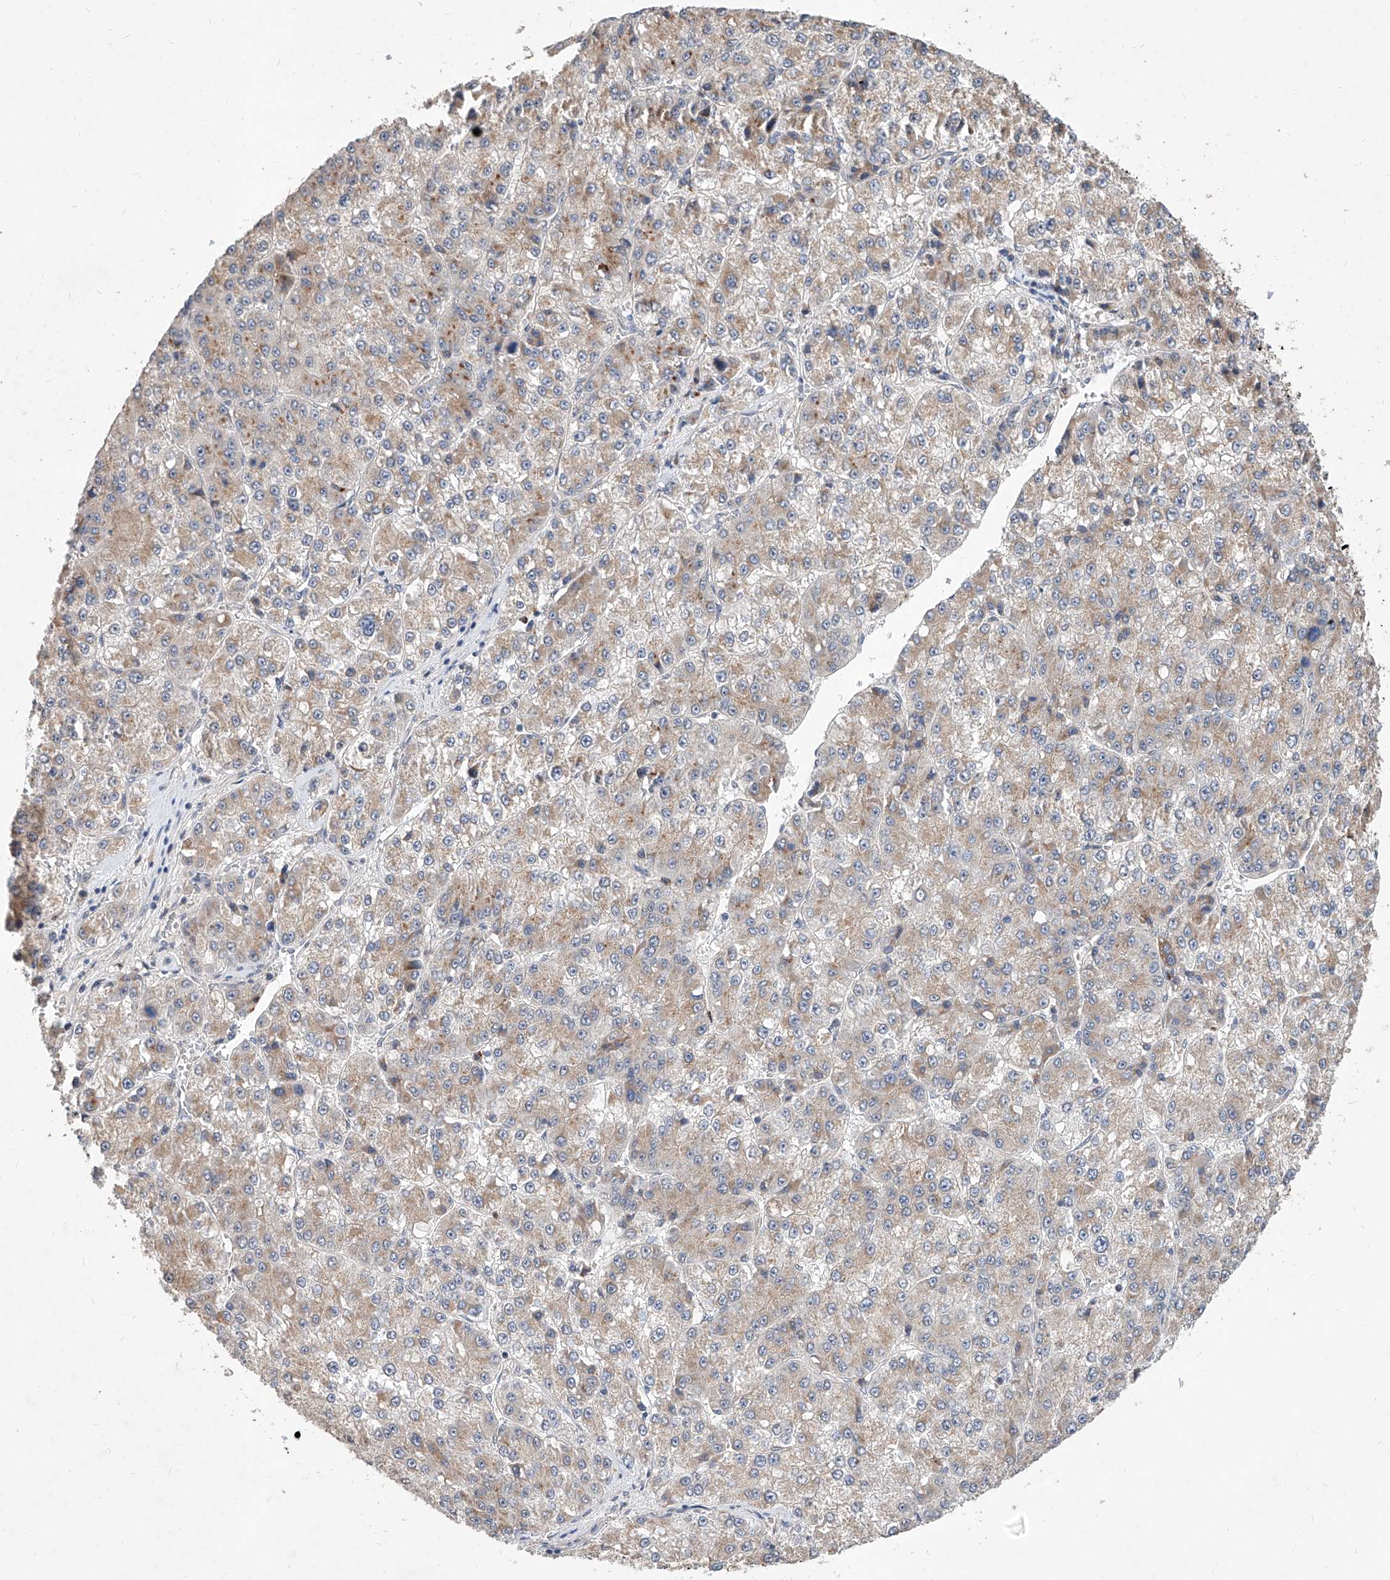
{"staining": {"intensity": "weak", "quantity": ">75%", "location": "cytoplasmic/membranous"}, "tissue": "liver cancer", "cell_type": "Tumor cells", "image_type": "cancer", "snomed": [{"axis": "morphology", "description": "Carcinoma, Hepatocellular, NOS"}, {"axis": "topography", "description": "Liver"}], "caption": "Protein staining displays weak cytoplasmic/membranous staining in approximately >75% of tumor cells in hepatocellular carcinoma (liver).", "gene": "MFSD4B", "patient": {"sex": "female", "age": 73}}